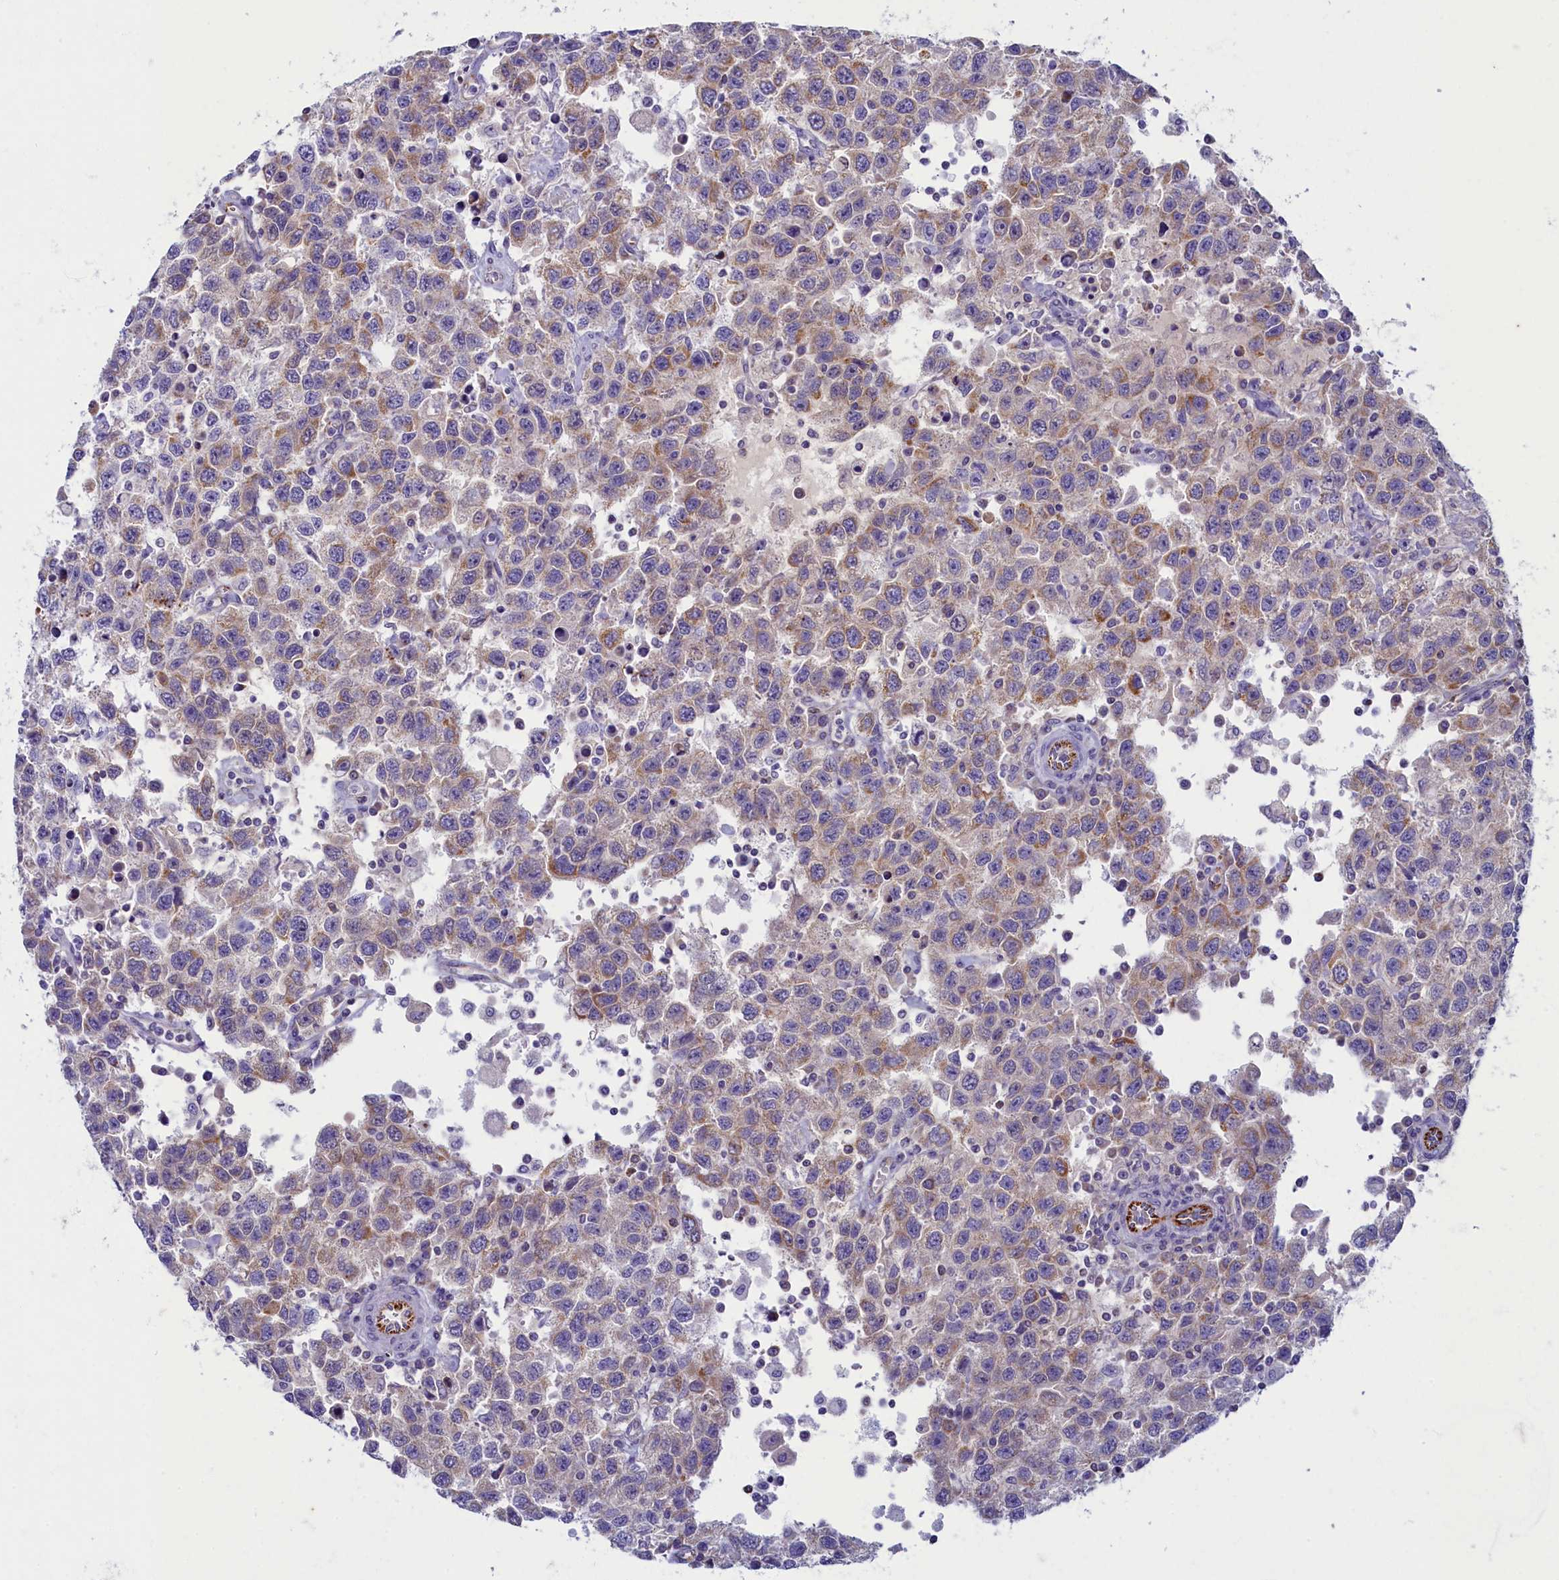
{"staining": {"intensity": "weak", "quantity": "25%-75%", "location": "cytoplasmic/membranous"}, "tissue": "testis cancer", "cell_type": "Tumor cells", "image_type": "cancer", "snomed": [{"axis": "morphology", "description": "Seminoma, NOS"}, {"axis": "topography", "description": "Testis"}], "caption": "Testis cancer (seminoma) stained with a brown dye demonstrates weak cytoplasmic/membranous positive positivity in about 25%-75% of tumor cells.", "gene": "OCIAD2", "patient": {"sex": "male", "age": 41}}